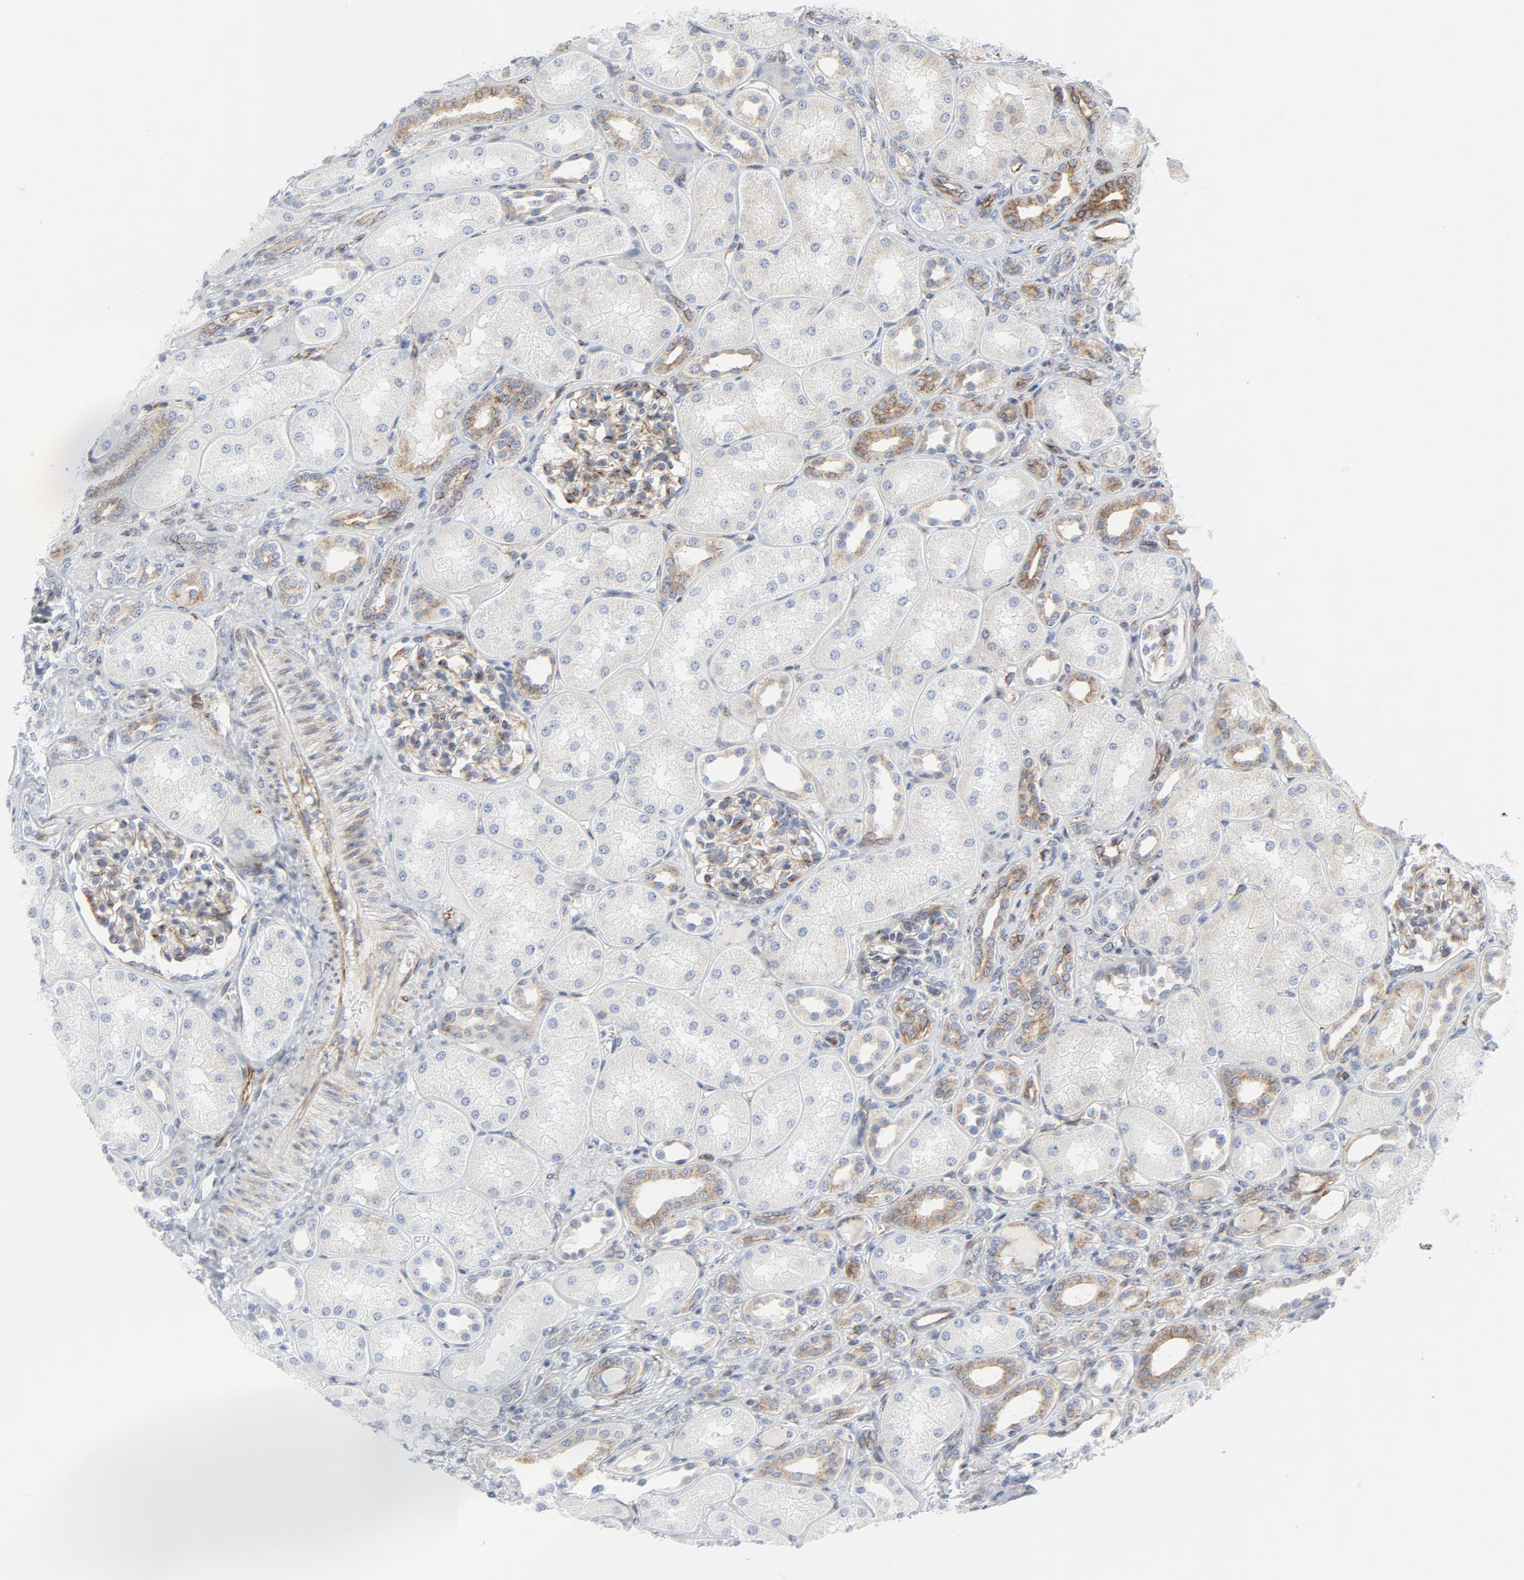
{"staining": {"intensity": "moderate", "quantity": "<25%", "location": "cytoplasmic/membranous"}, "tissue": "kidney", "cell_type": "Cells in glomeruli", "image_type": "normal", "snomed": [{"axis": "morphology", "description": "Normal tissue, NOS"}, {"axis": "topography", "description": "Kidney"}], "caption": "A micrograph of kidney stained for a protein reveals moderate cytoplasmic/membranous brown staining in cells in glomeruli.", "gene": "TUBB1", "patient": {"sex": "male", "age": 7}}